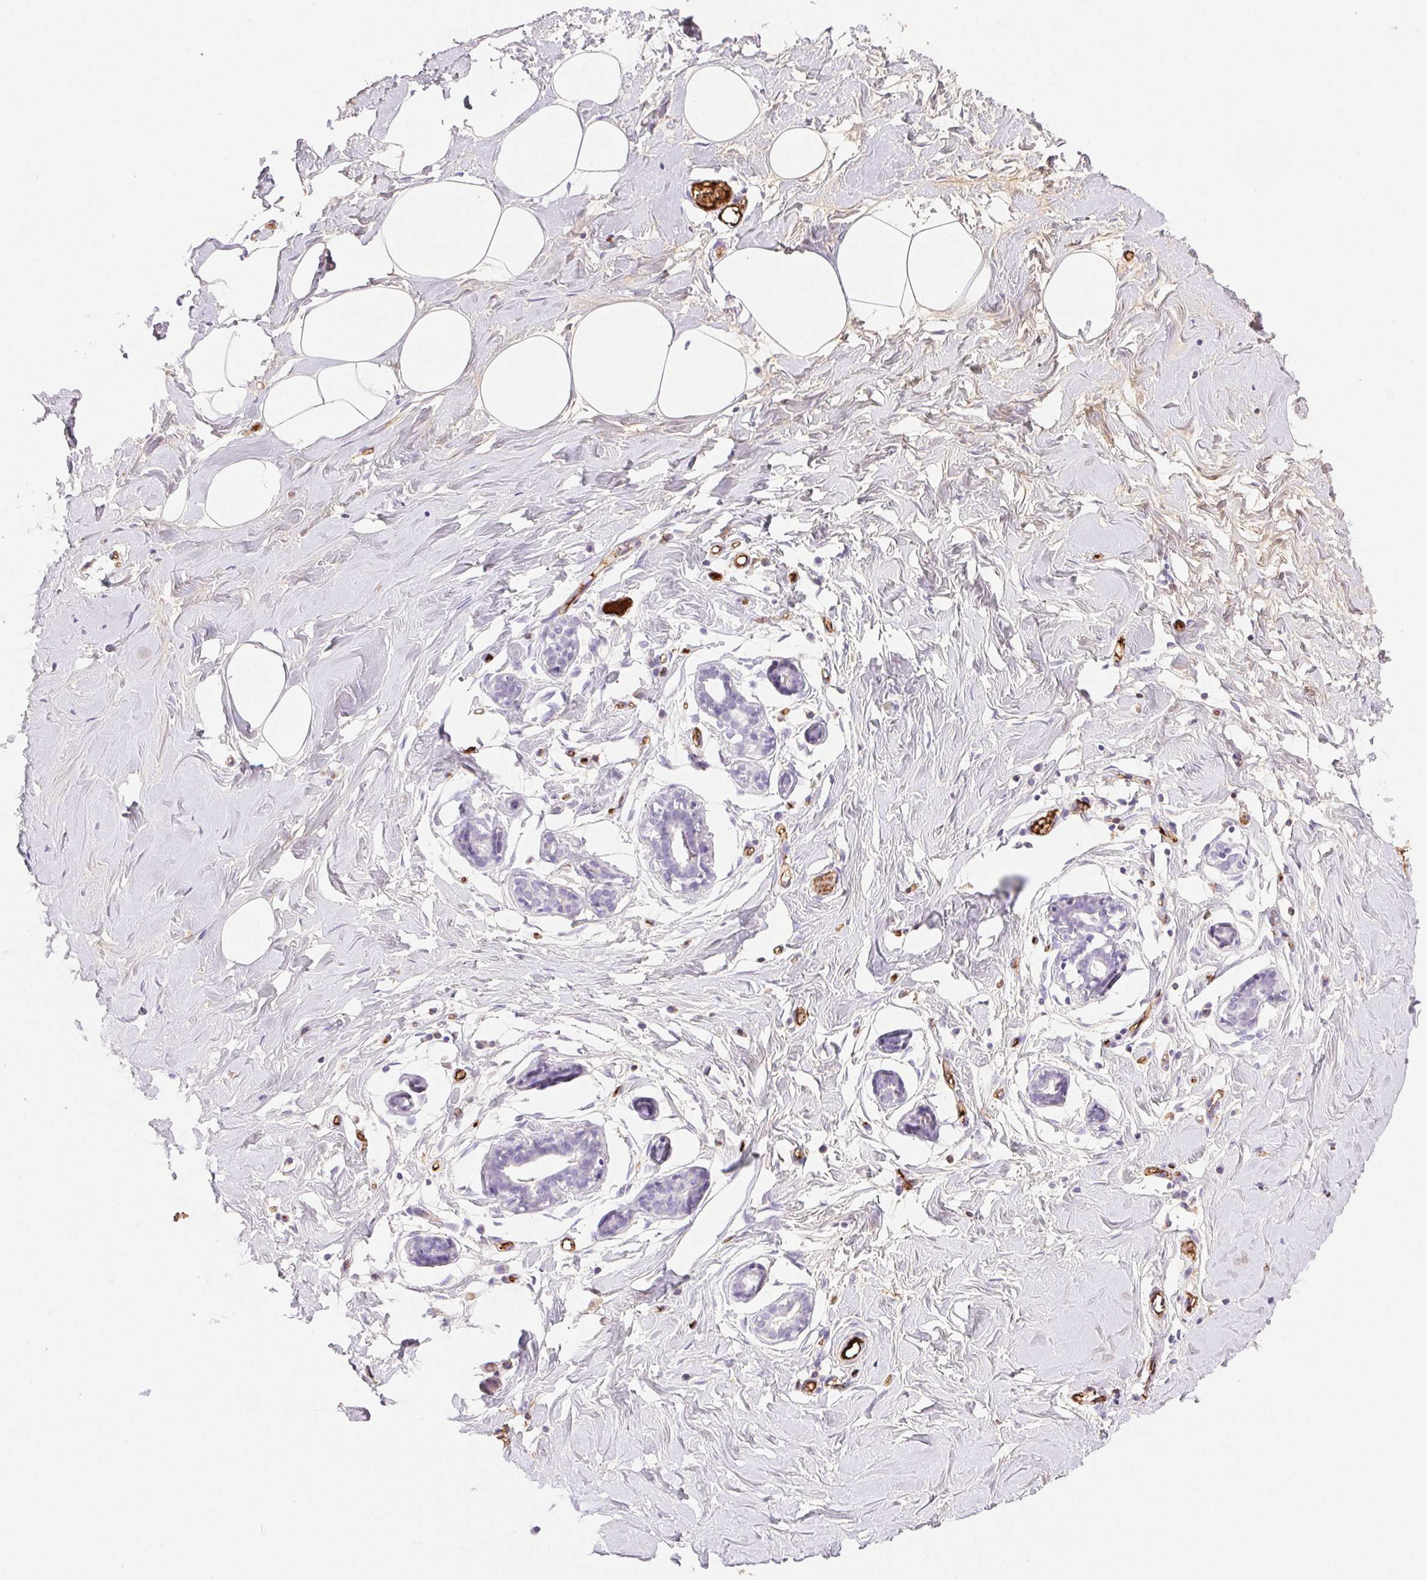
{"staining": {"intensity": "negative", "quantity": "none", "location": "none"}, "tissue": "breast", "cell_type": "Adipocytes", "image_type": "normal", "snomed": [{"axis": "morphology", "description": "Normal tissue, NOS"}, {"axis": "topography", "description": "Breast"}], "caption": "Unremarkable breast was stained to show a protein in brown. There is no significant expression in adipocytes.", "gene": "FGA", "patient": {"sex": "female", "age": 27}}